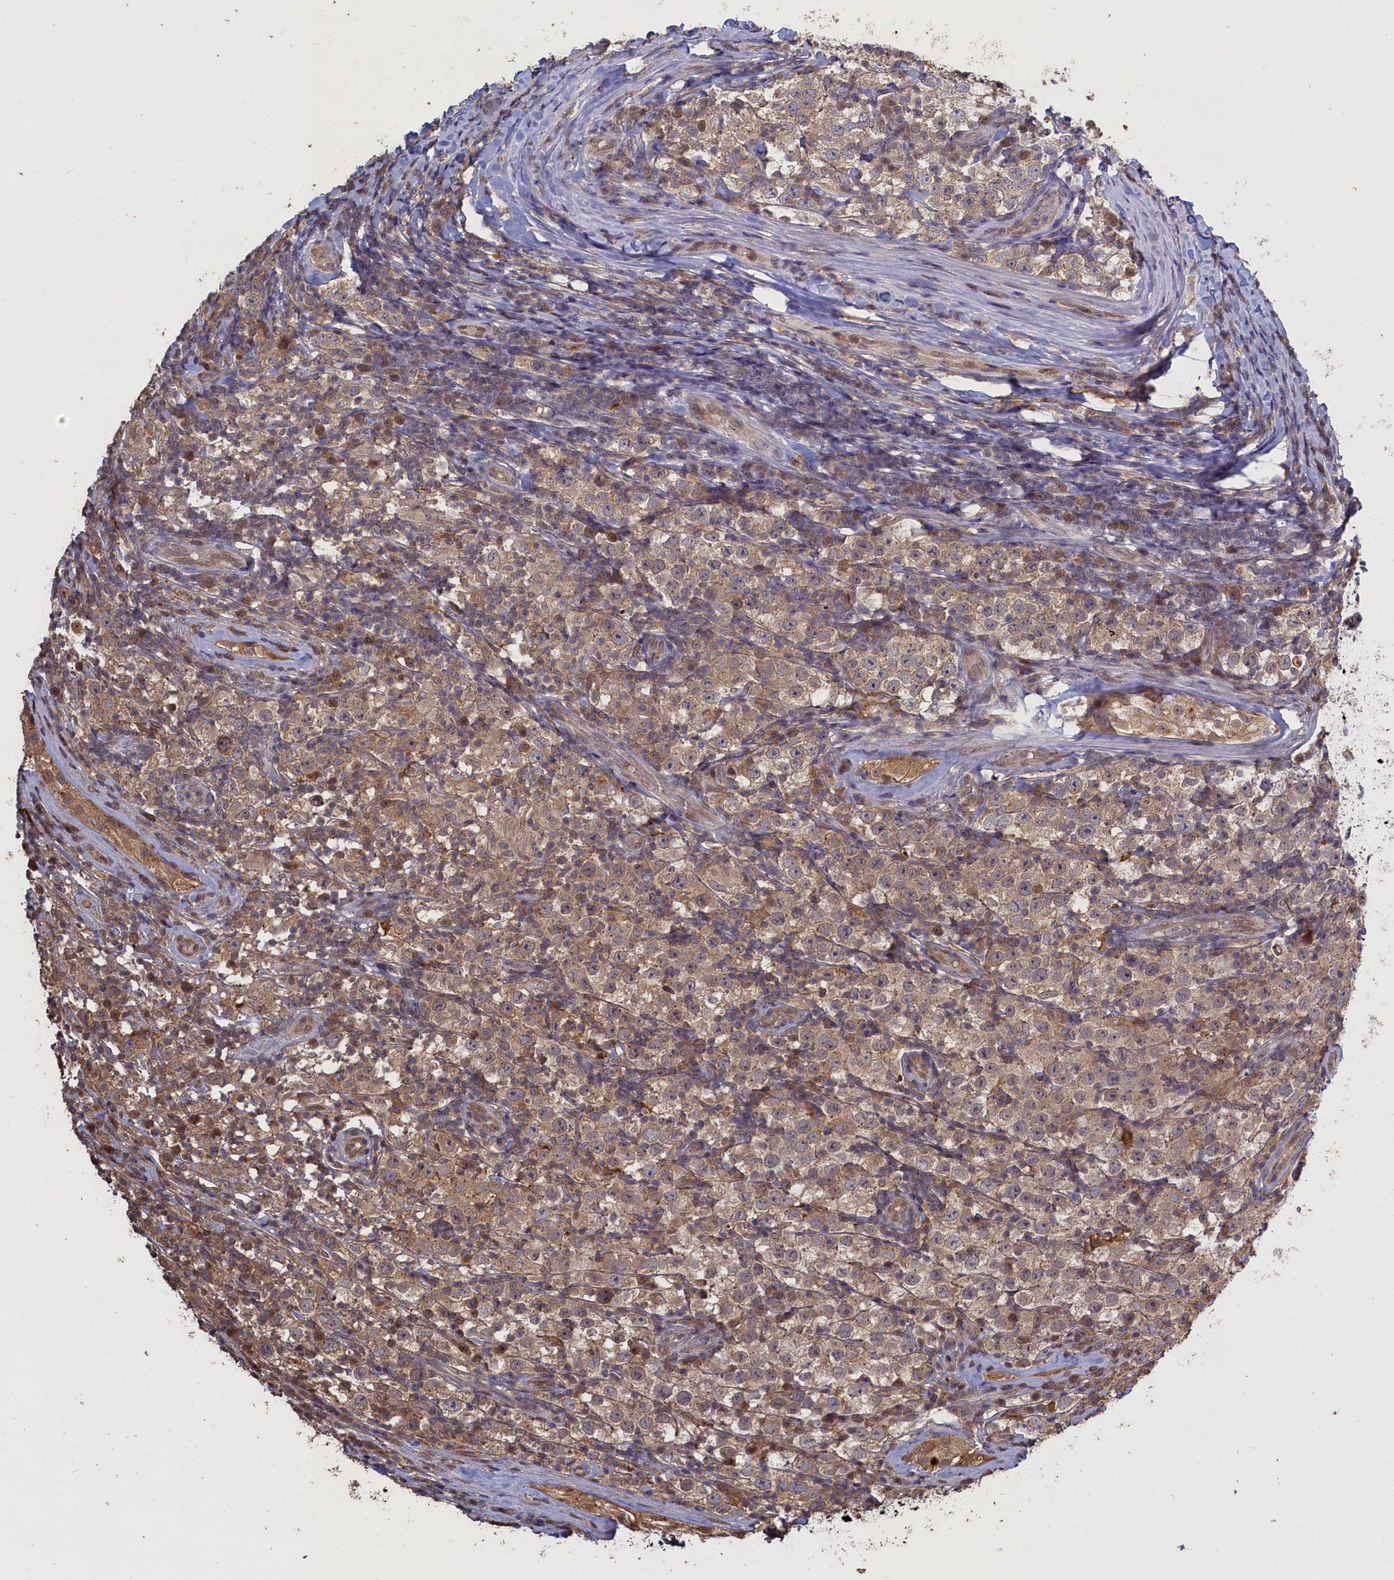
{"staining": {"intensity": "moderate", "quantity": ">75%", "location": "cytoplasmic/membranous"}, "tissue": "testis cancer", "cell_type": "Tumor cells", "image_type": "cancer", "snomed": [{"axis": "morphology", "description": "Normal tissue, NOS"}, {"axis": "morphology", "description": "Urothelial carcinoma, High grade"}, {"axis": "morphology", "description": "Seminoma, NOS"}, {"axis": "morphology", "description": "Carcinoma, Embryonal, NOS"}, {"axis": "topography", "description": "Urinary bladder"}, {"axis": "topography", "description": "Testis"}], "caption": "High-power microscopy captured an immunohistochemistry image of testis cancer, revealing moderate cytoplasmic/membranous expression in about >75% of tumor cells.", "gene": "UCHL3", "patient": {"sex": "male", "age": 41}}